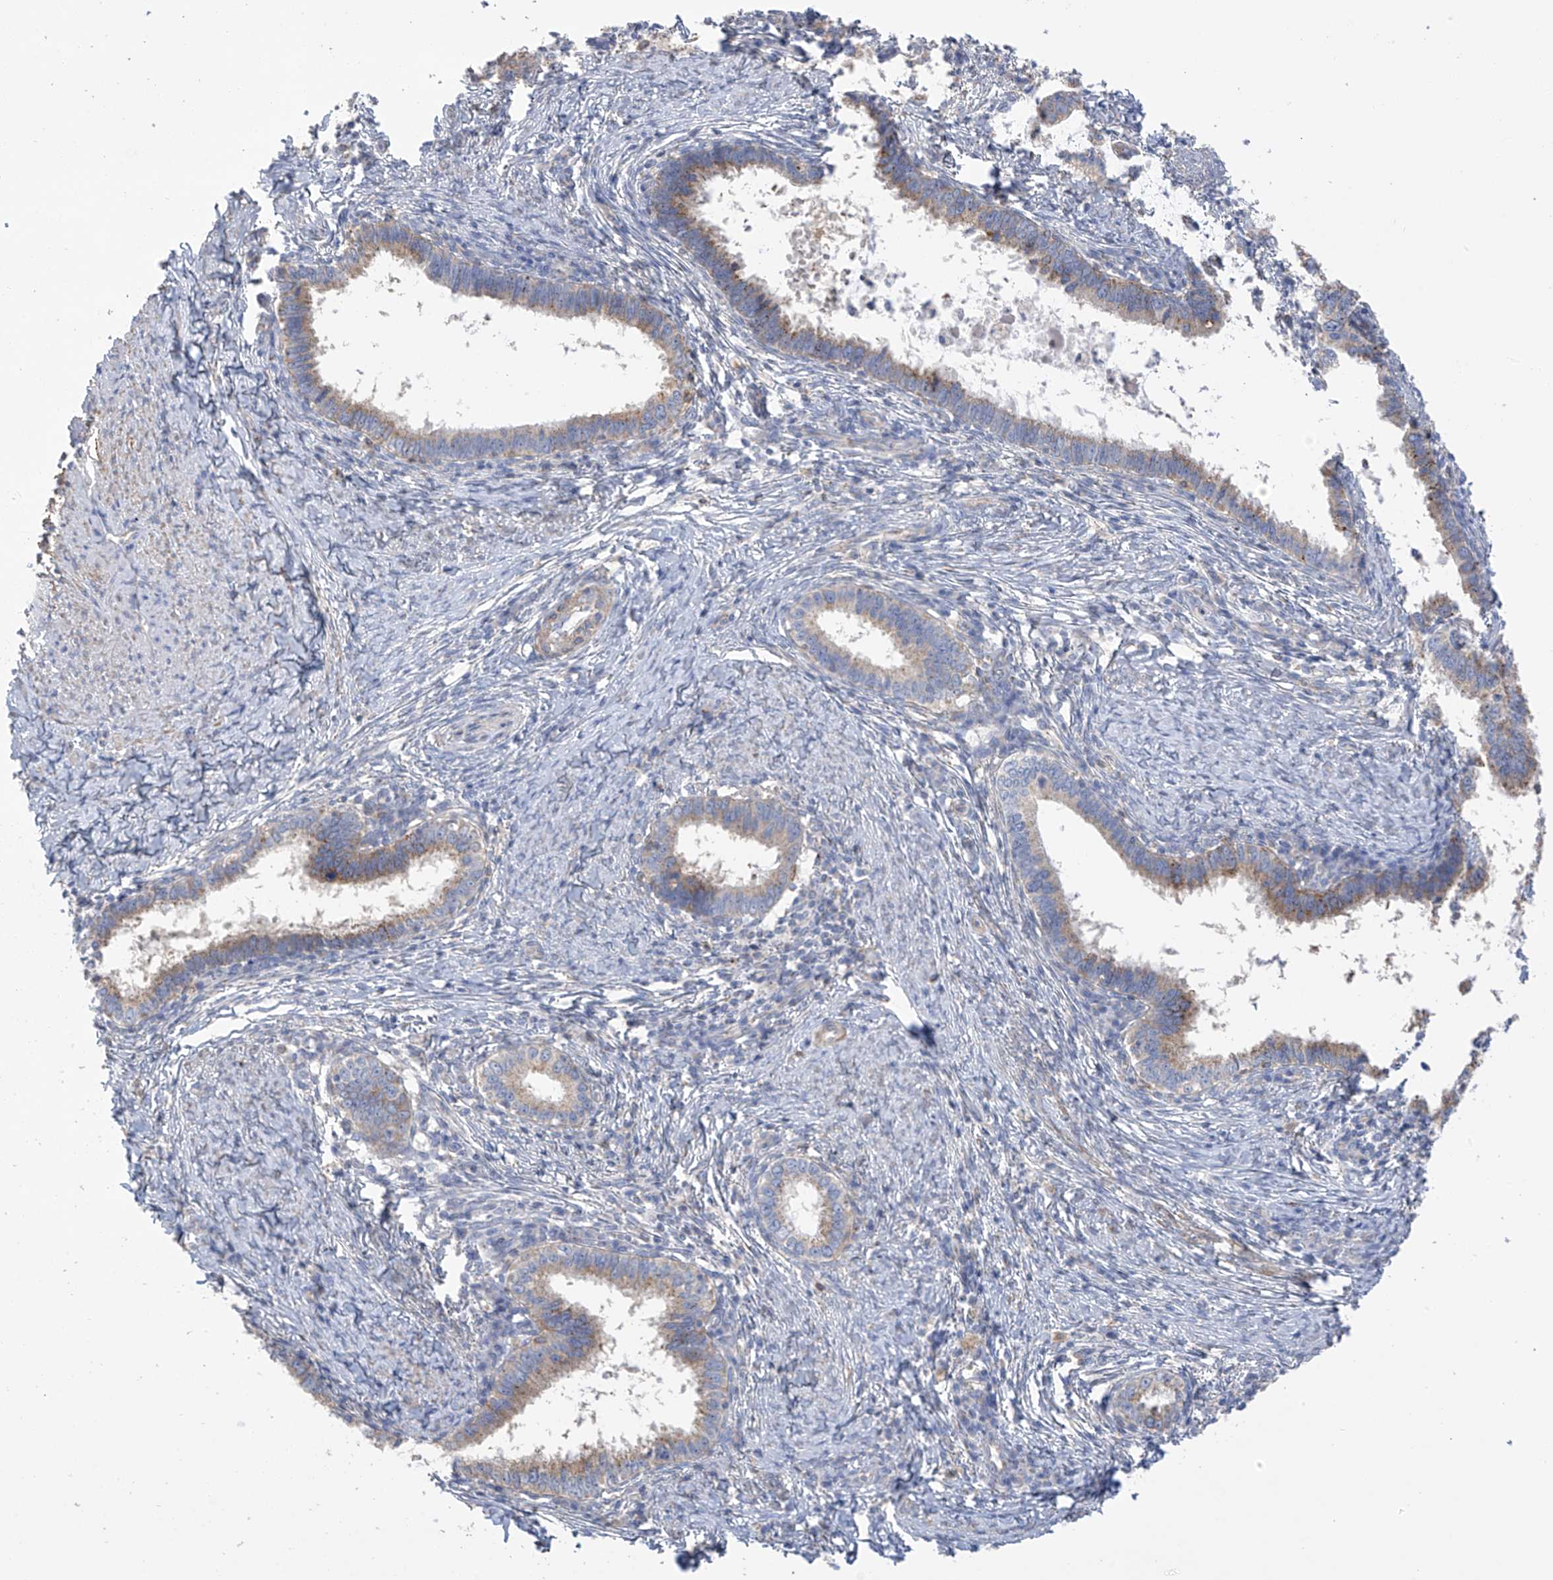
{"staining": {"intensity": "weak", "quantity": ">75%", "location": "cytoplasmic/membranous"}, "tissue": "cervical cancer", "cell_type": "Tumor cells", "image_type": "cancer", "snomed": [{"axis": "morphology", "description": "Adenocarcinoma, NOS"}, {"axis": "topography", "description": "Cervix"}], "caption": "Human adenocarcinoma (cervical) stained with a protein marker displays weak staining in tumor cells.", "gene": "ITM2B", "patient": {"sex": "female", "age": 36}}